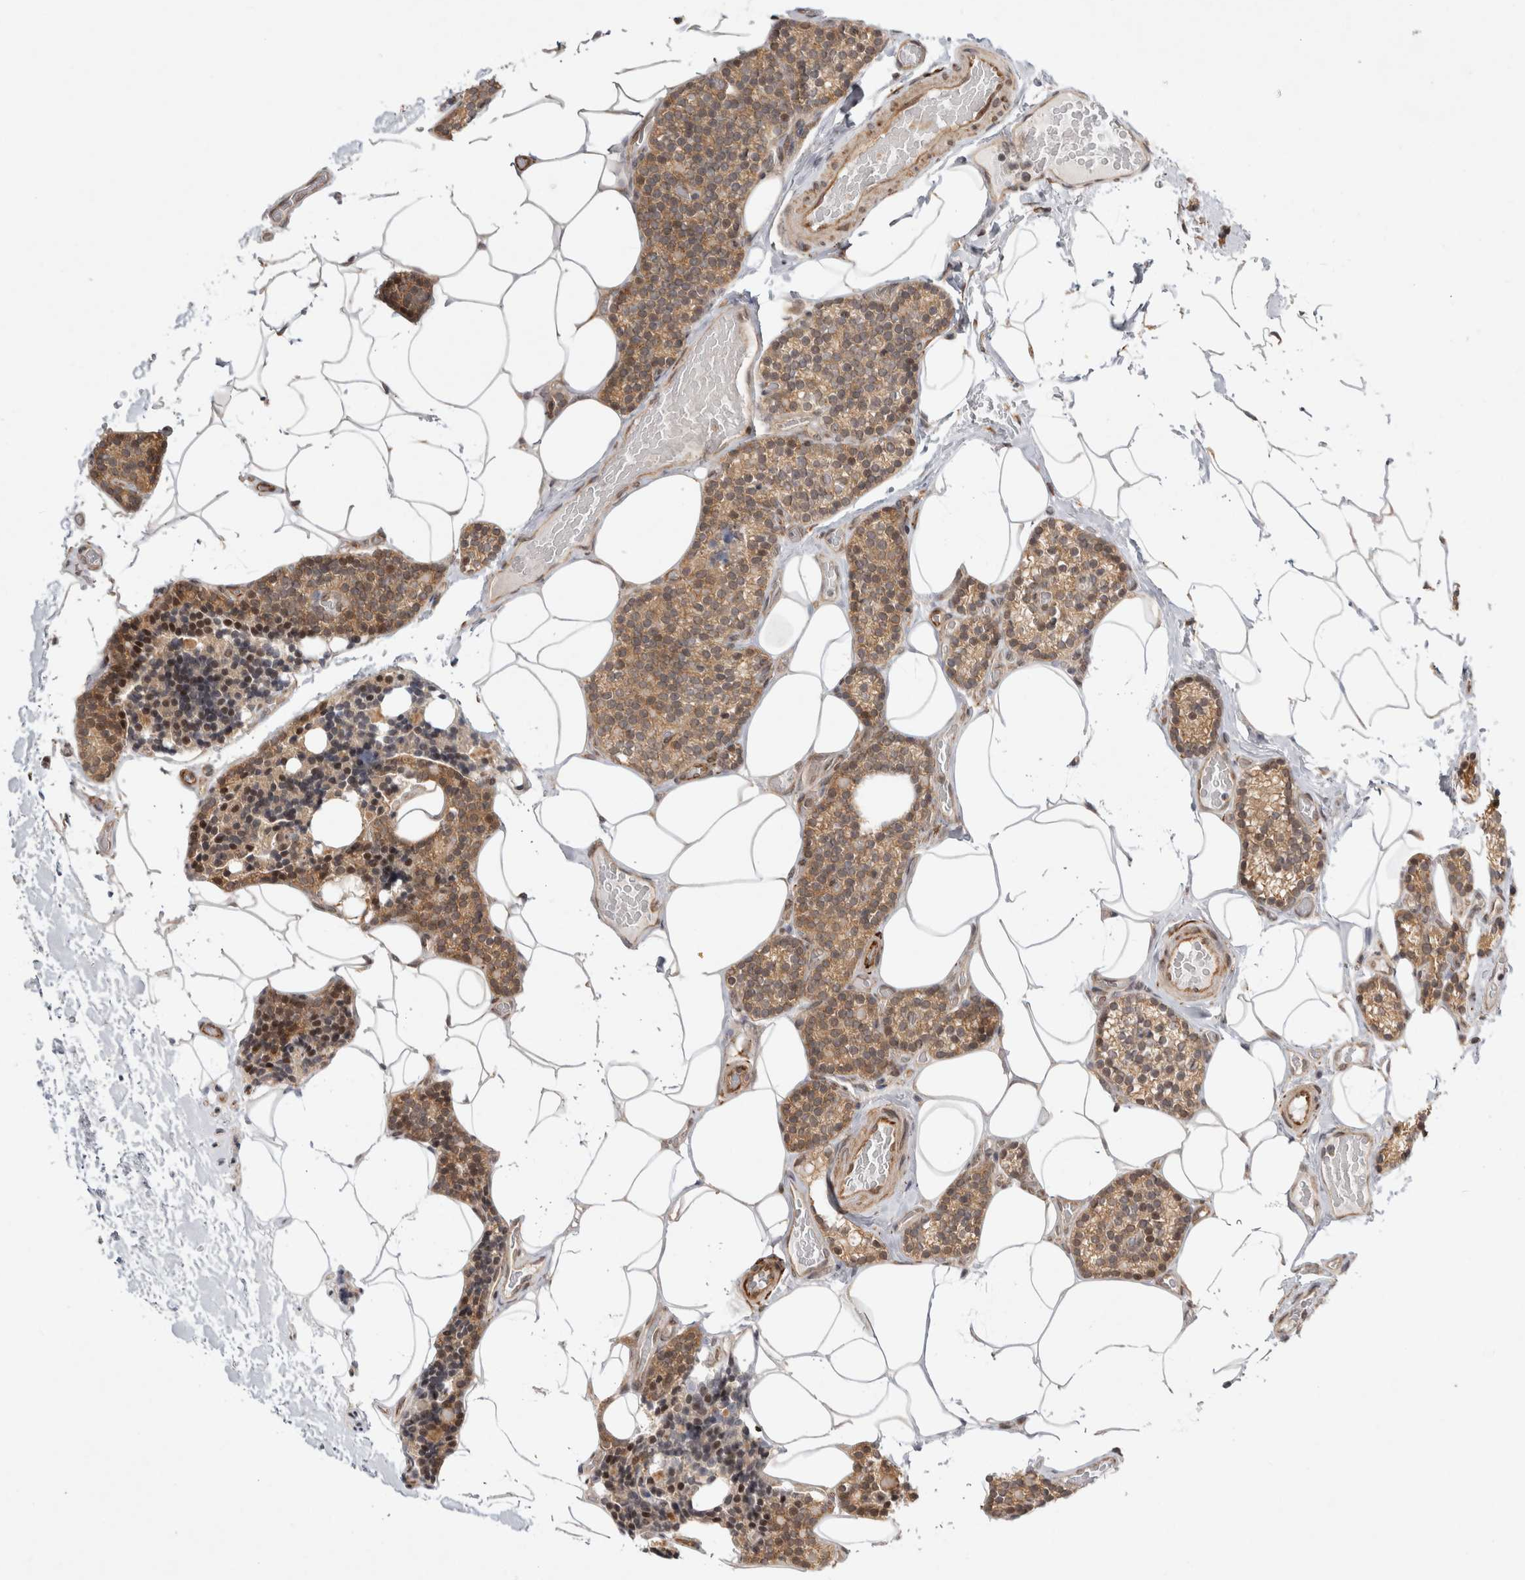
{"staining": {"intensity": "moderate", "quantity": "25%-75%", "location": "cytoplasmic/membranous"}, "tissue": "parathyroid gland", "cell_type": "Glandular cells", "image_type": "normal", "snomed": [{"axis": "morphology", "description": "Normal tissue, NOS"}, {"axis": "topography", "description": "Parathyroid gland"}], "caption": "An immunohistochemistry (IHC) image of unremarkable tissue is shown. Protein staining in brown shows moderate cytoplasmic/membranous positivity in parathyroid gland within glandular cells. (DAB IHC with brightfield microscopy, high magnification).", "gene": "ZNF318", "patient": {"sex": "male", "age": 52}}